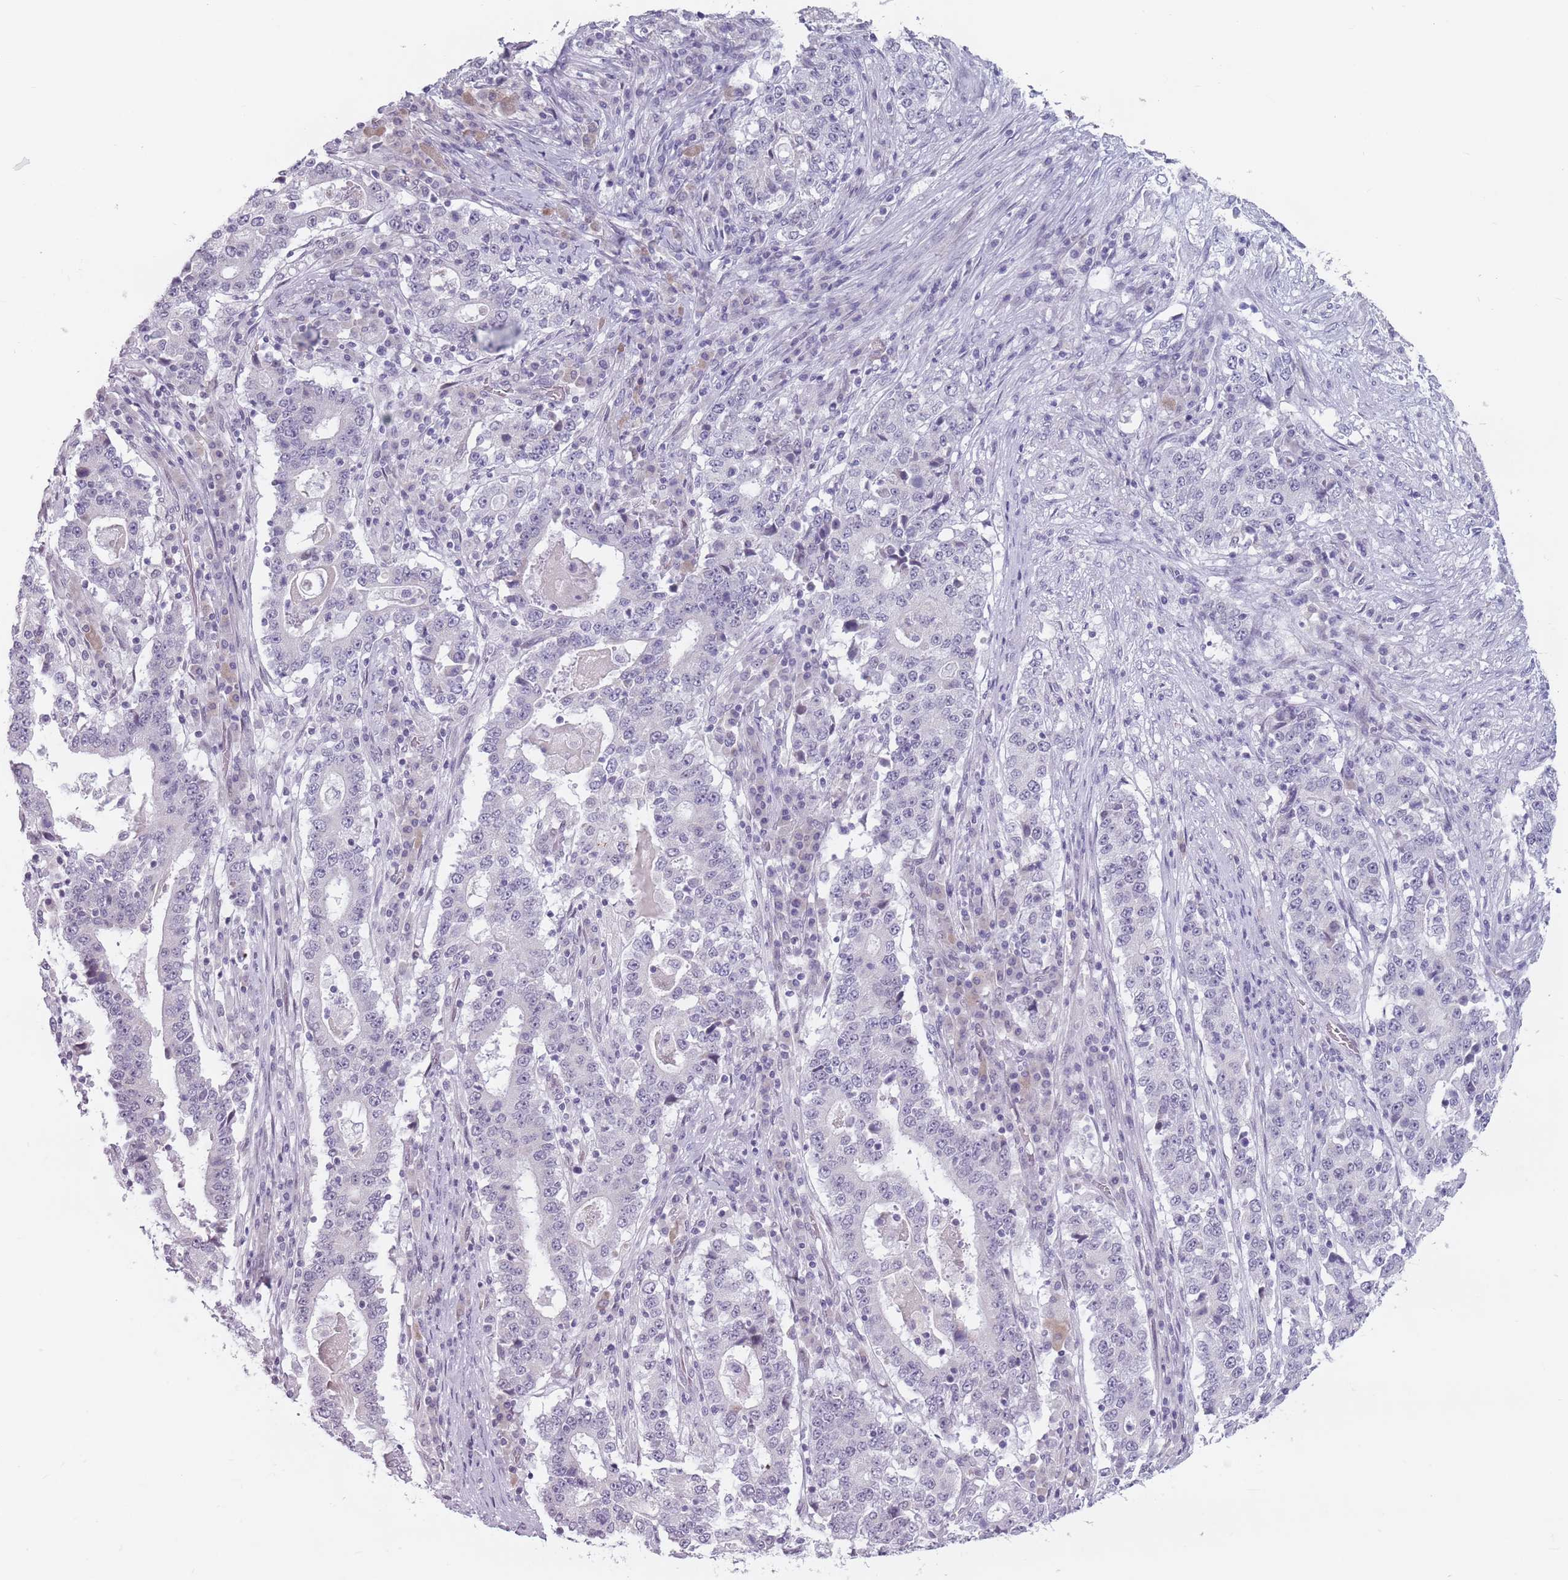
{"staining": {"intensity": "negative", "quantity": "none", "location": "none"}, "tissue": "stomach cancer", "cell_type": "Tumor cells", "image_type": "cancer", "snomed": [{"axis": "morphology", "description": "Adenocarcinoma, NOS"}, {"axis": "topography", "description": "Stomach"}], "caption": "Protein analysis of stomach cancer (adenocarcinoma) demonstrates no significant expression in tumor cells.", "gene": "PTCHD1", "patient": {"sex": "male", "age": 59}}